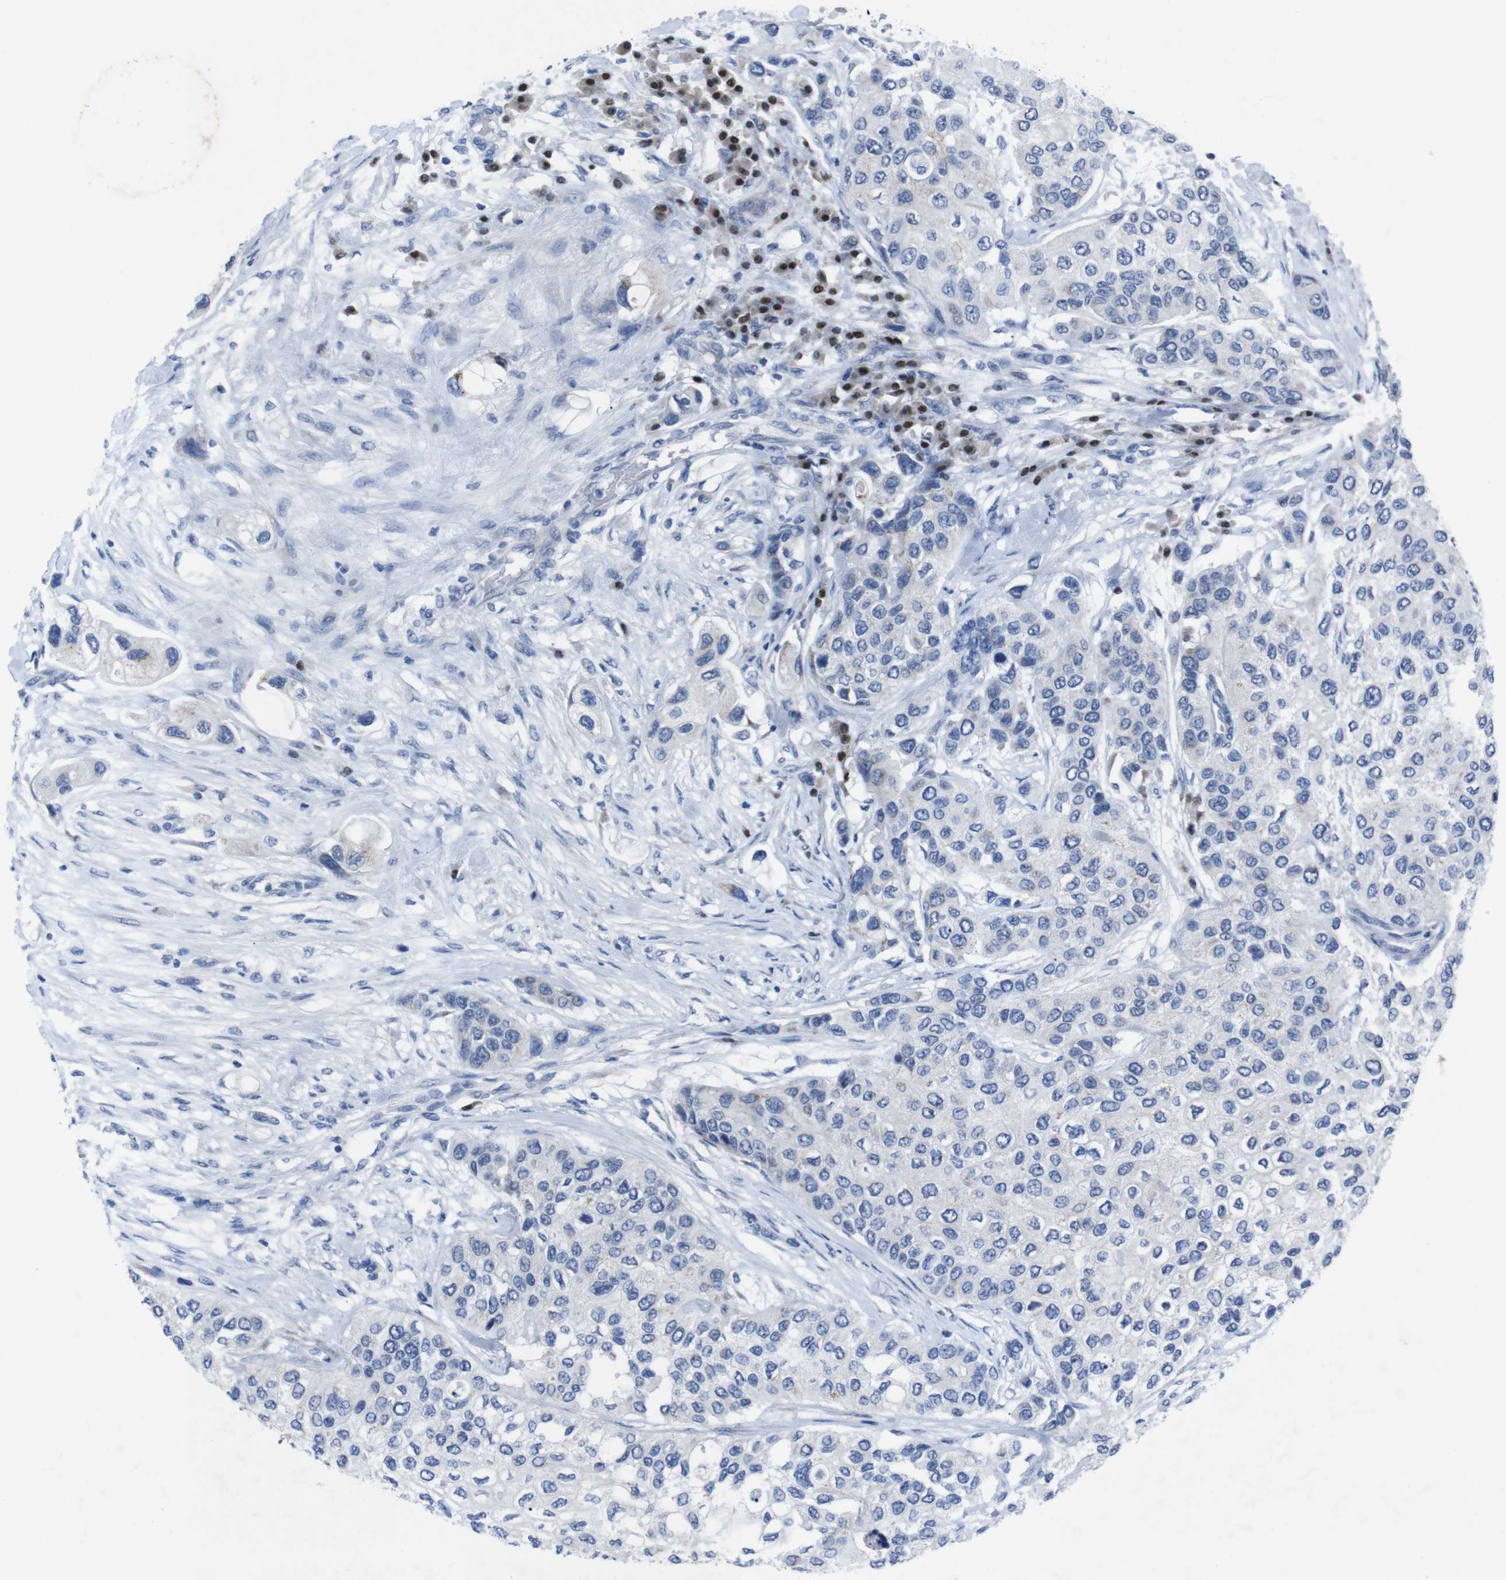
{"staining": {"intensity": "weak", "quantity": "<25%", "location": "cytoplasmic/membranous"}, "tissue": "urothelial cancer", "cell_type": "Tumor cells", "image_type": "cancer", "snomed": [{"axis": "morphology", "description": "Urothelial carcinoma, High grade"}, {"axis": "topography", "description": "Urinary bladder"}], "caption": "Human urothelial carcinoma (high-grade) stained for a protein using immunohistochemistry demonstrates no positivity in tumor cells.", "gene": "IRF4", "patient": {"sex": "female", "age": 56}}